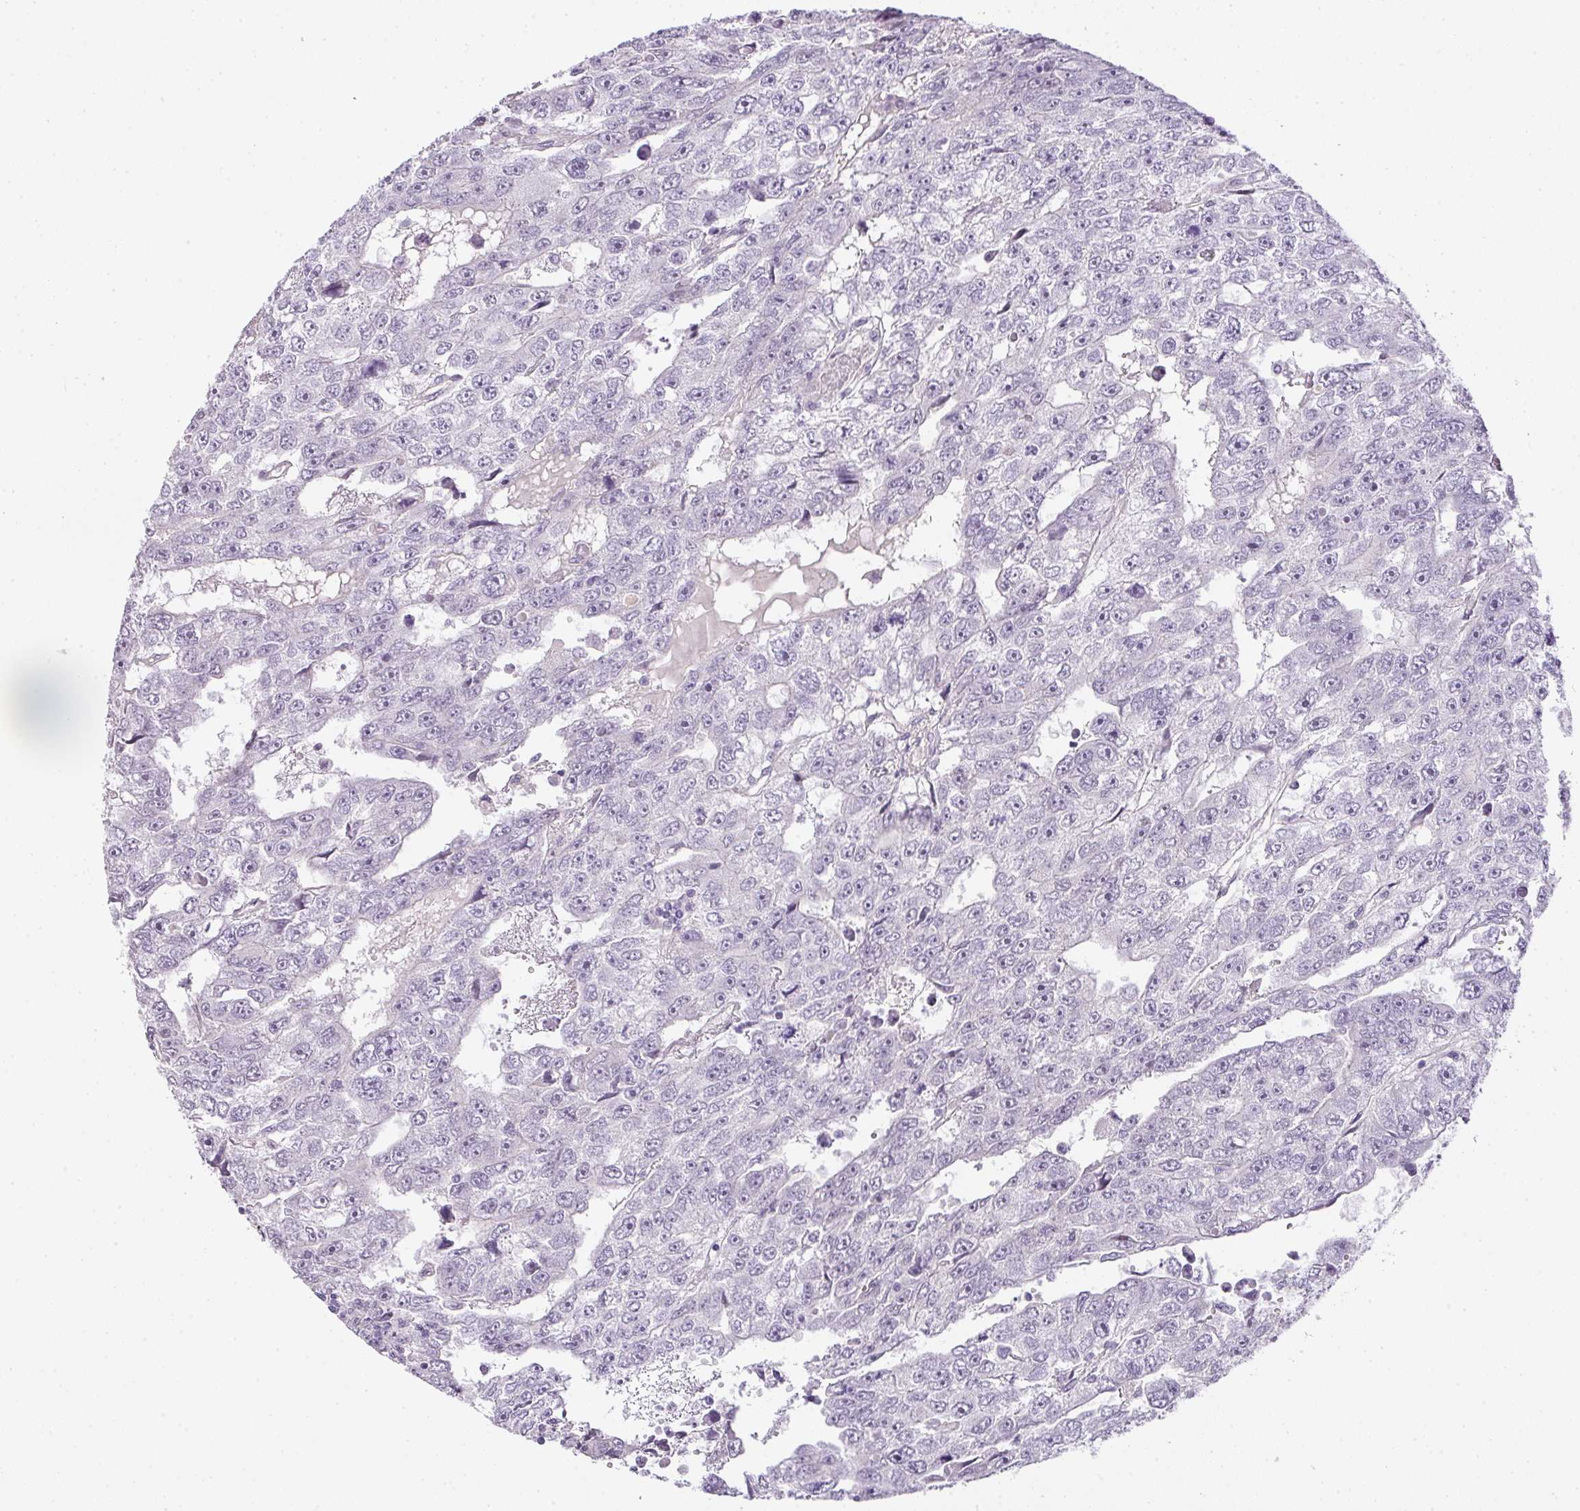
{"staining": {"intensity": "negative", "quantity": "none", "location": "none"}, "tissue": "testis cancer", "cell_type": "Tumor cells", "image_type": "cancer", "snomed": [{"axis": "morphology", "description": "Carcinoma, Embryonal, NOS"}, {"axis": "topography", "description": "Testis"}], "caption": "An immunohistochemistry (IHC) image of testis cancer (embryonal carcinoma) is shown. There is no staining in tumor cells of testis cancer (embryonal carcinoma).", "gene": "RAX2", "patient": {"sex": "male", "age": 20}}